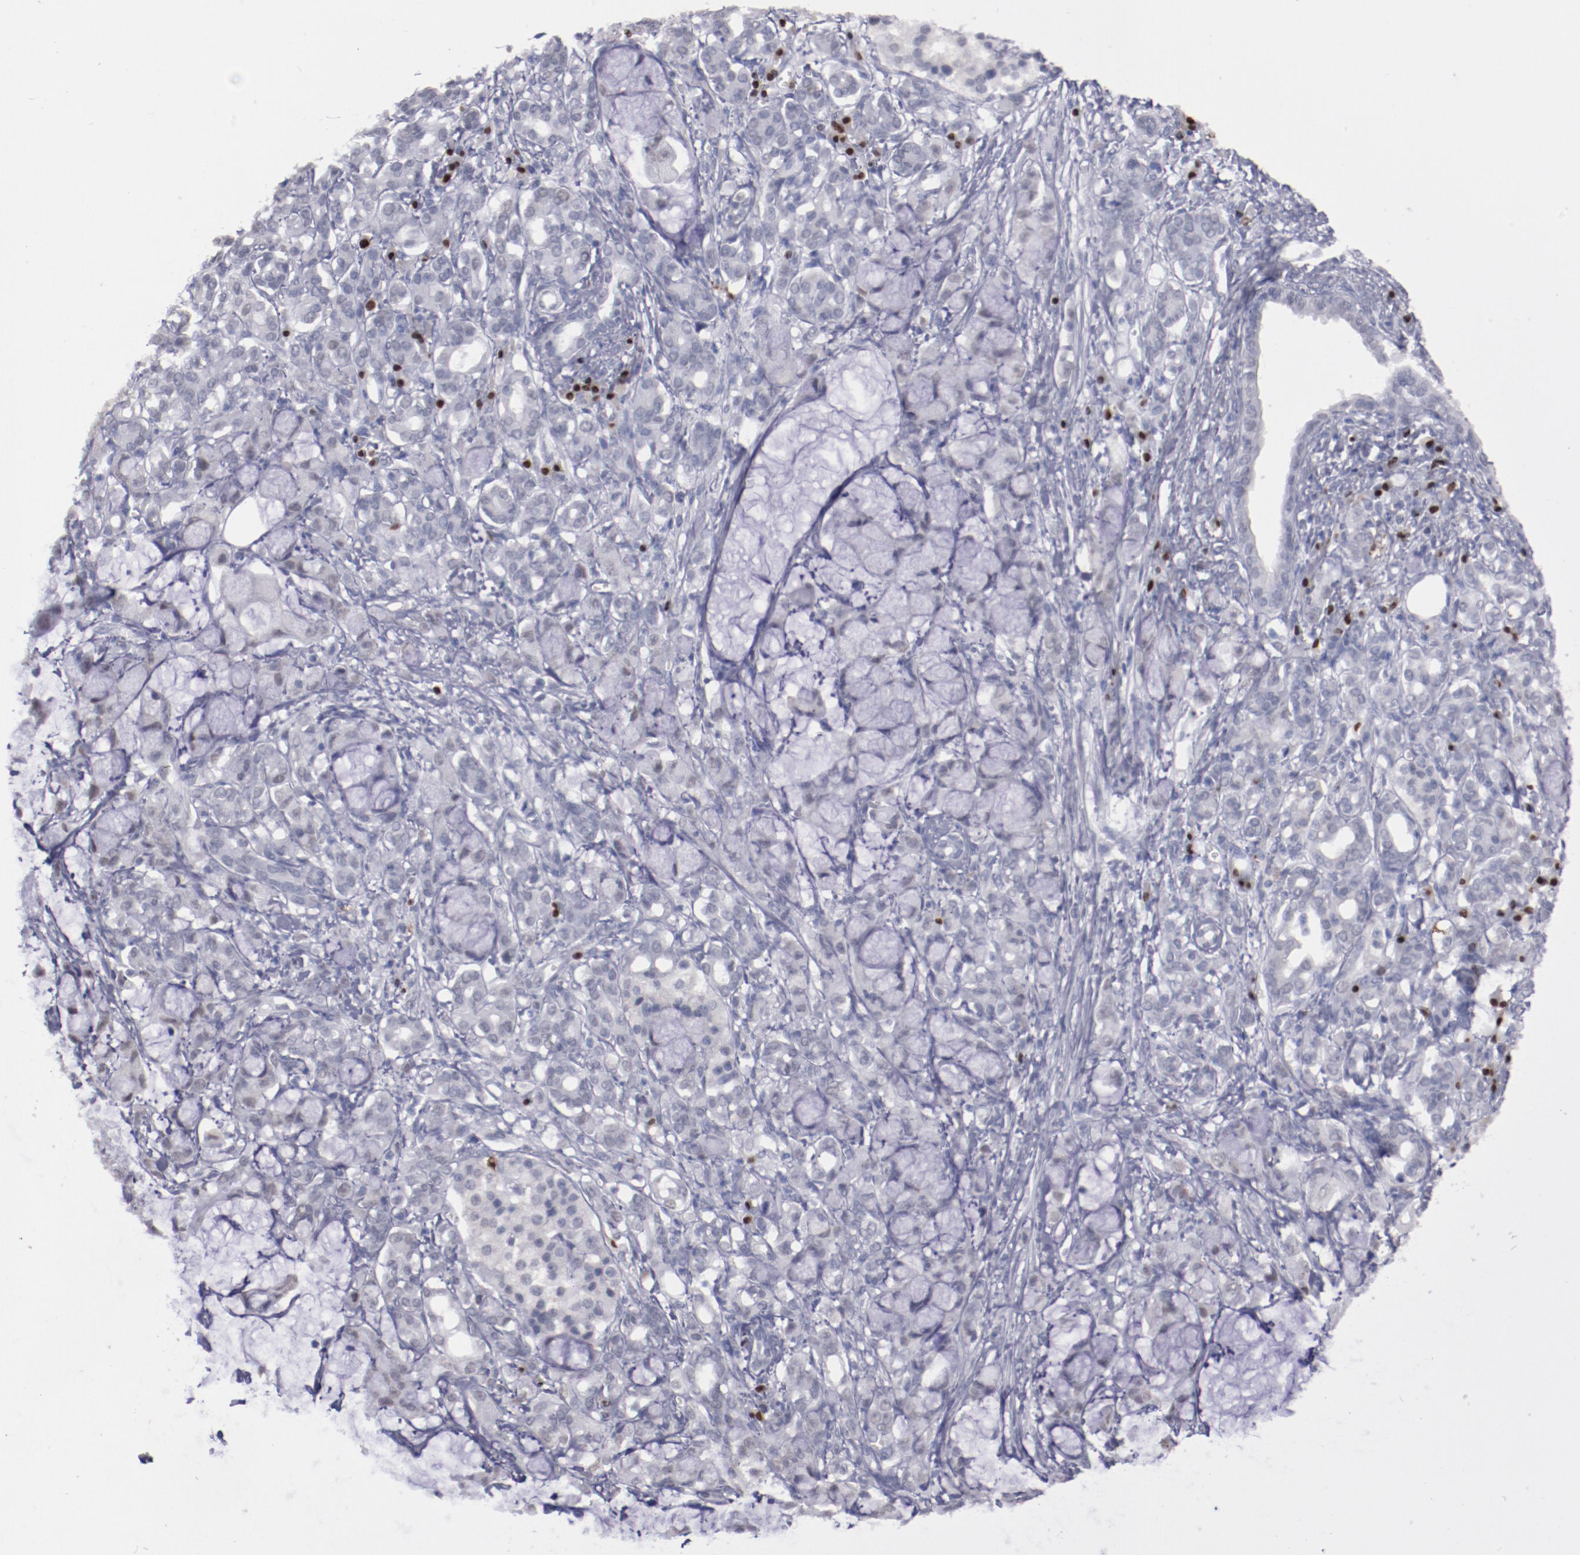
{"staining": {"intensity": "negative", "quantity": "none", "location": "none"}, "tissue": "pancreatic cancer", "cell_type": "Tumor cells", "image_type": "cancer", "snomed": [{"axis": "morphology", "description": "Adenocarcinoma, NOS"}, {"axis": "topography", "description": "Pancreas"}], "caption": "A photomicrograph of adenocarcinoma (pancreatic) stained for a protein demonstrates no brown staining in tumor cells. (DAB immunohistochemistry visualized using brightfield microscopy, high magnification).", "gene": "IRF4", "patient": {"sex": "female", "age": 73}}